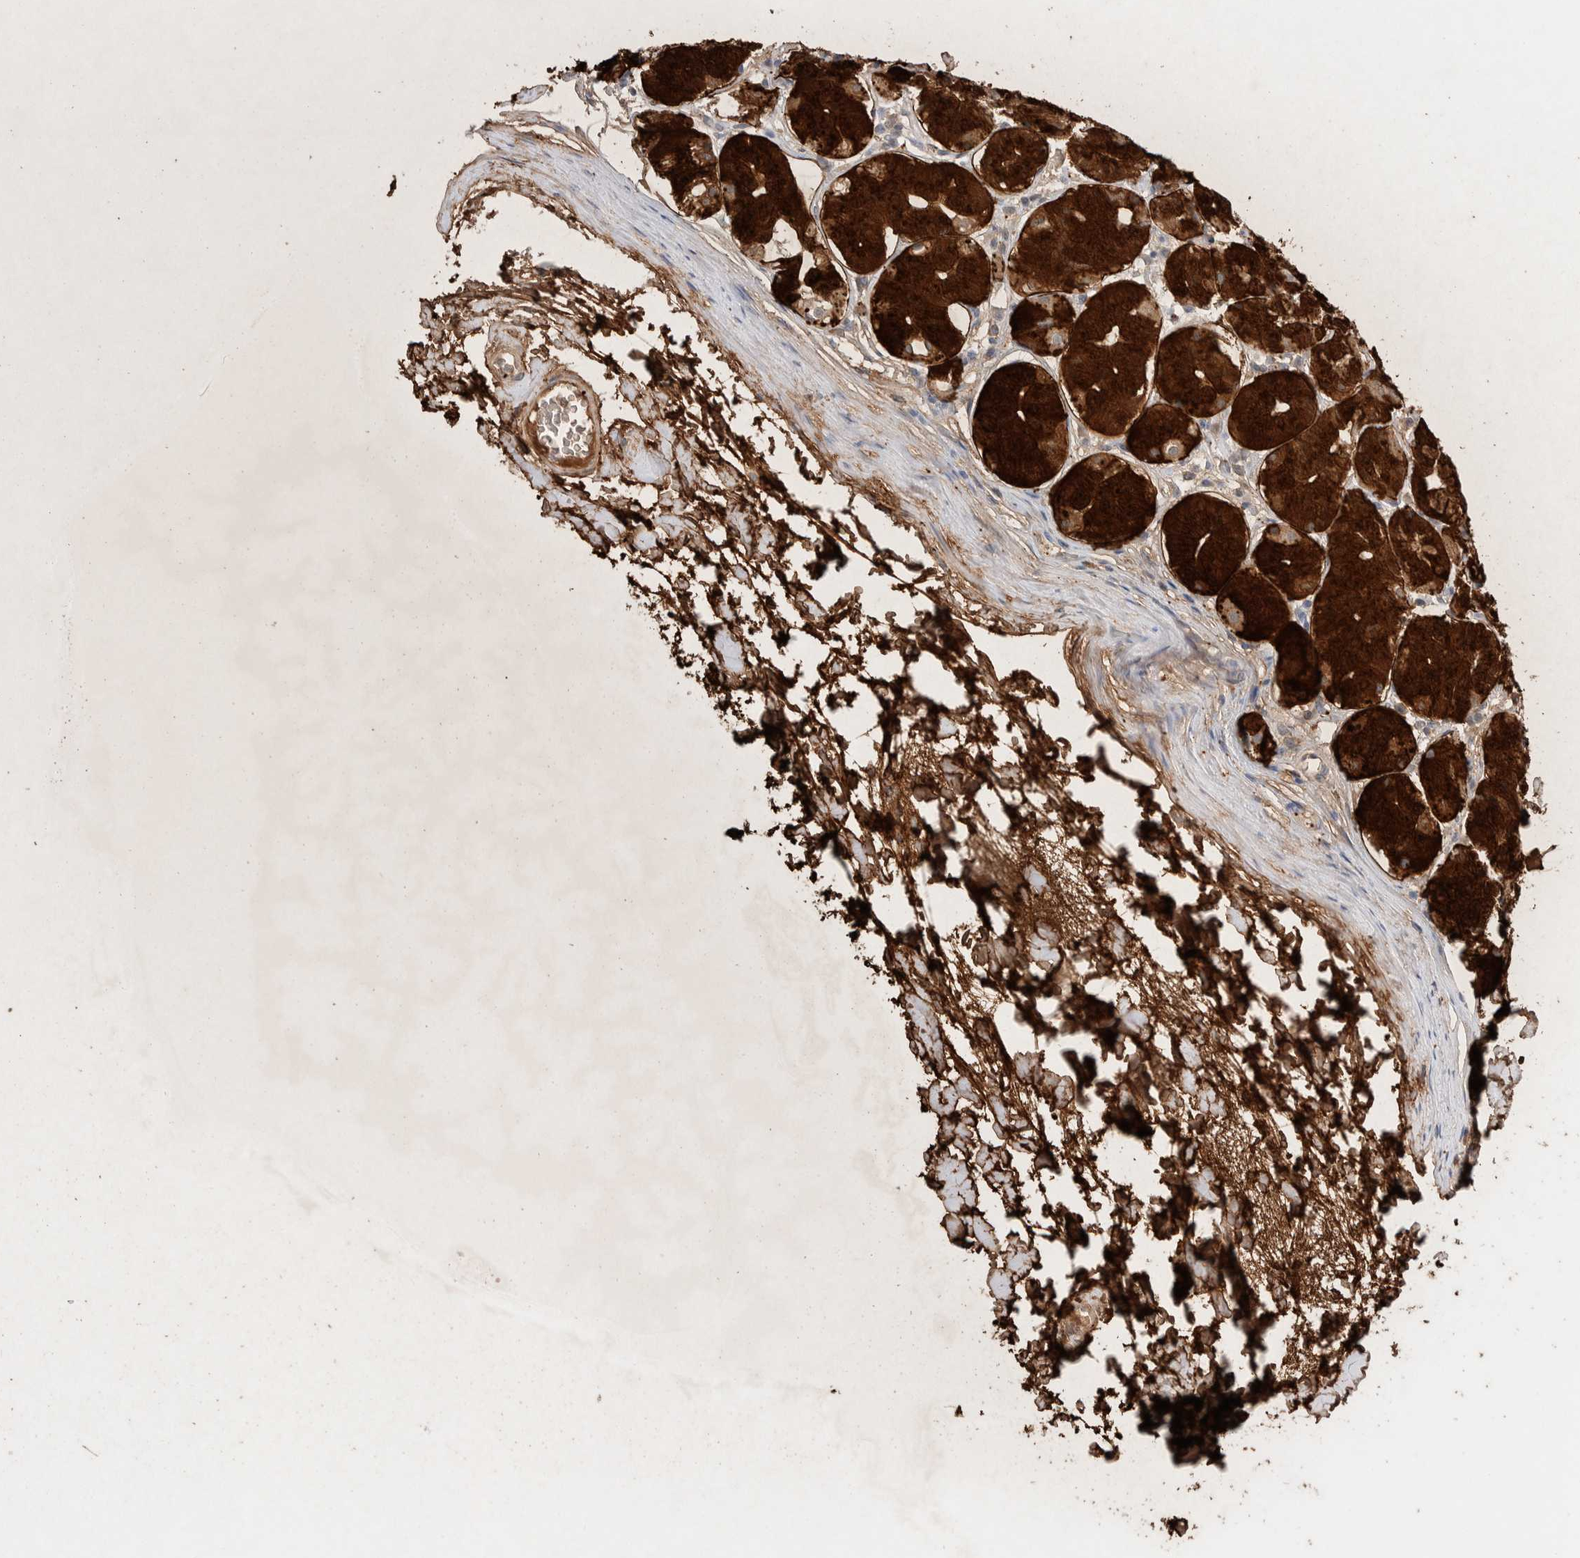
{"staining": {"intensity": "strong", "quantity": "25%-75%", "location": "cytoplasmic/membranous"}, "tissue": "stomach", "cell_type": "Glandular cells", "image_type": "normal", "snomed": [{"axis": "morphology", "description": "Normal tissue, NOS"}, {"axis": "topography", "description": "Stomach"}, {"axis": "topography", "description": "Stomach, lower"}], "caption": "The photomicrograph reveals immunohistochemical staining of unremarkable stomach. There is strong cytoplasmic/membranous staining is seen in about 25%-75% of glandular cells.", "gene": "PRMT1", "patient": {"sex": "female", "age": 56}}